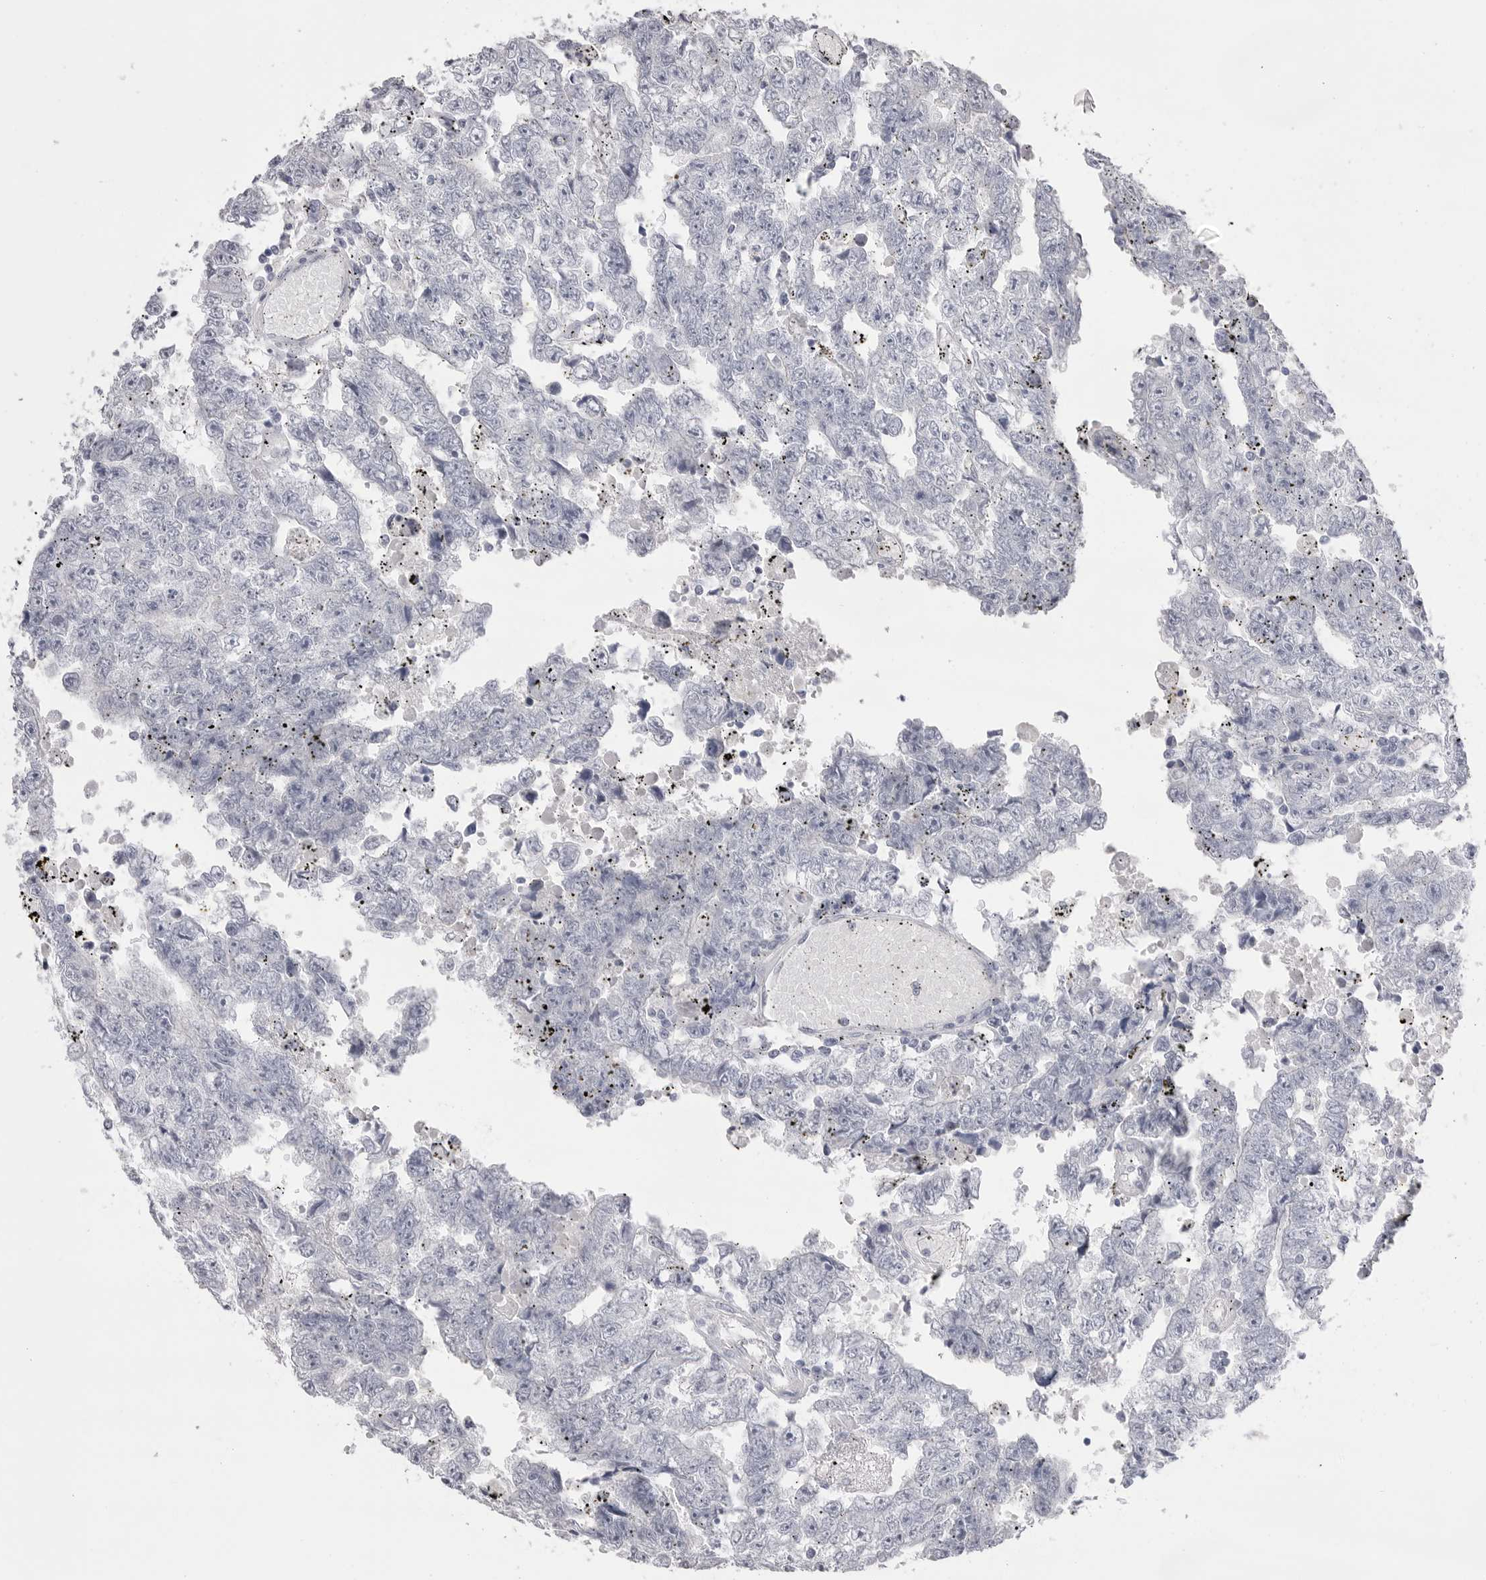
{"staining": {"intensity": "negative", "quantity": "none", "location": "none"}, "tissue": "testis cancer", "cell_type": "Tumor cells", "image_type": "cancer", "snomed": [{"axis": "morphology", "description": "Carcinoma, Embryonal, NOS"}, {"axis": "topography", "description": "Testis"}], "caption": "Immunohistochemistry (IHC) image of testis cancer (embryonal carcinoma) stained for a protein (brown), which exhibits no positivity in tumor cells. Brightfield microscopy of immunohistochemistry stained with DAB (3,3'-diaminobenzidine) (brown) and hematoxylin (blue), captured at high magnification.", "gene": "CPB1", "patient": {"sex": "male", "age": 25}}